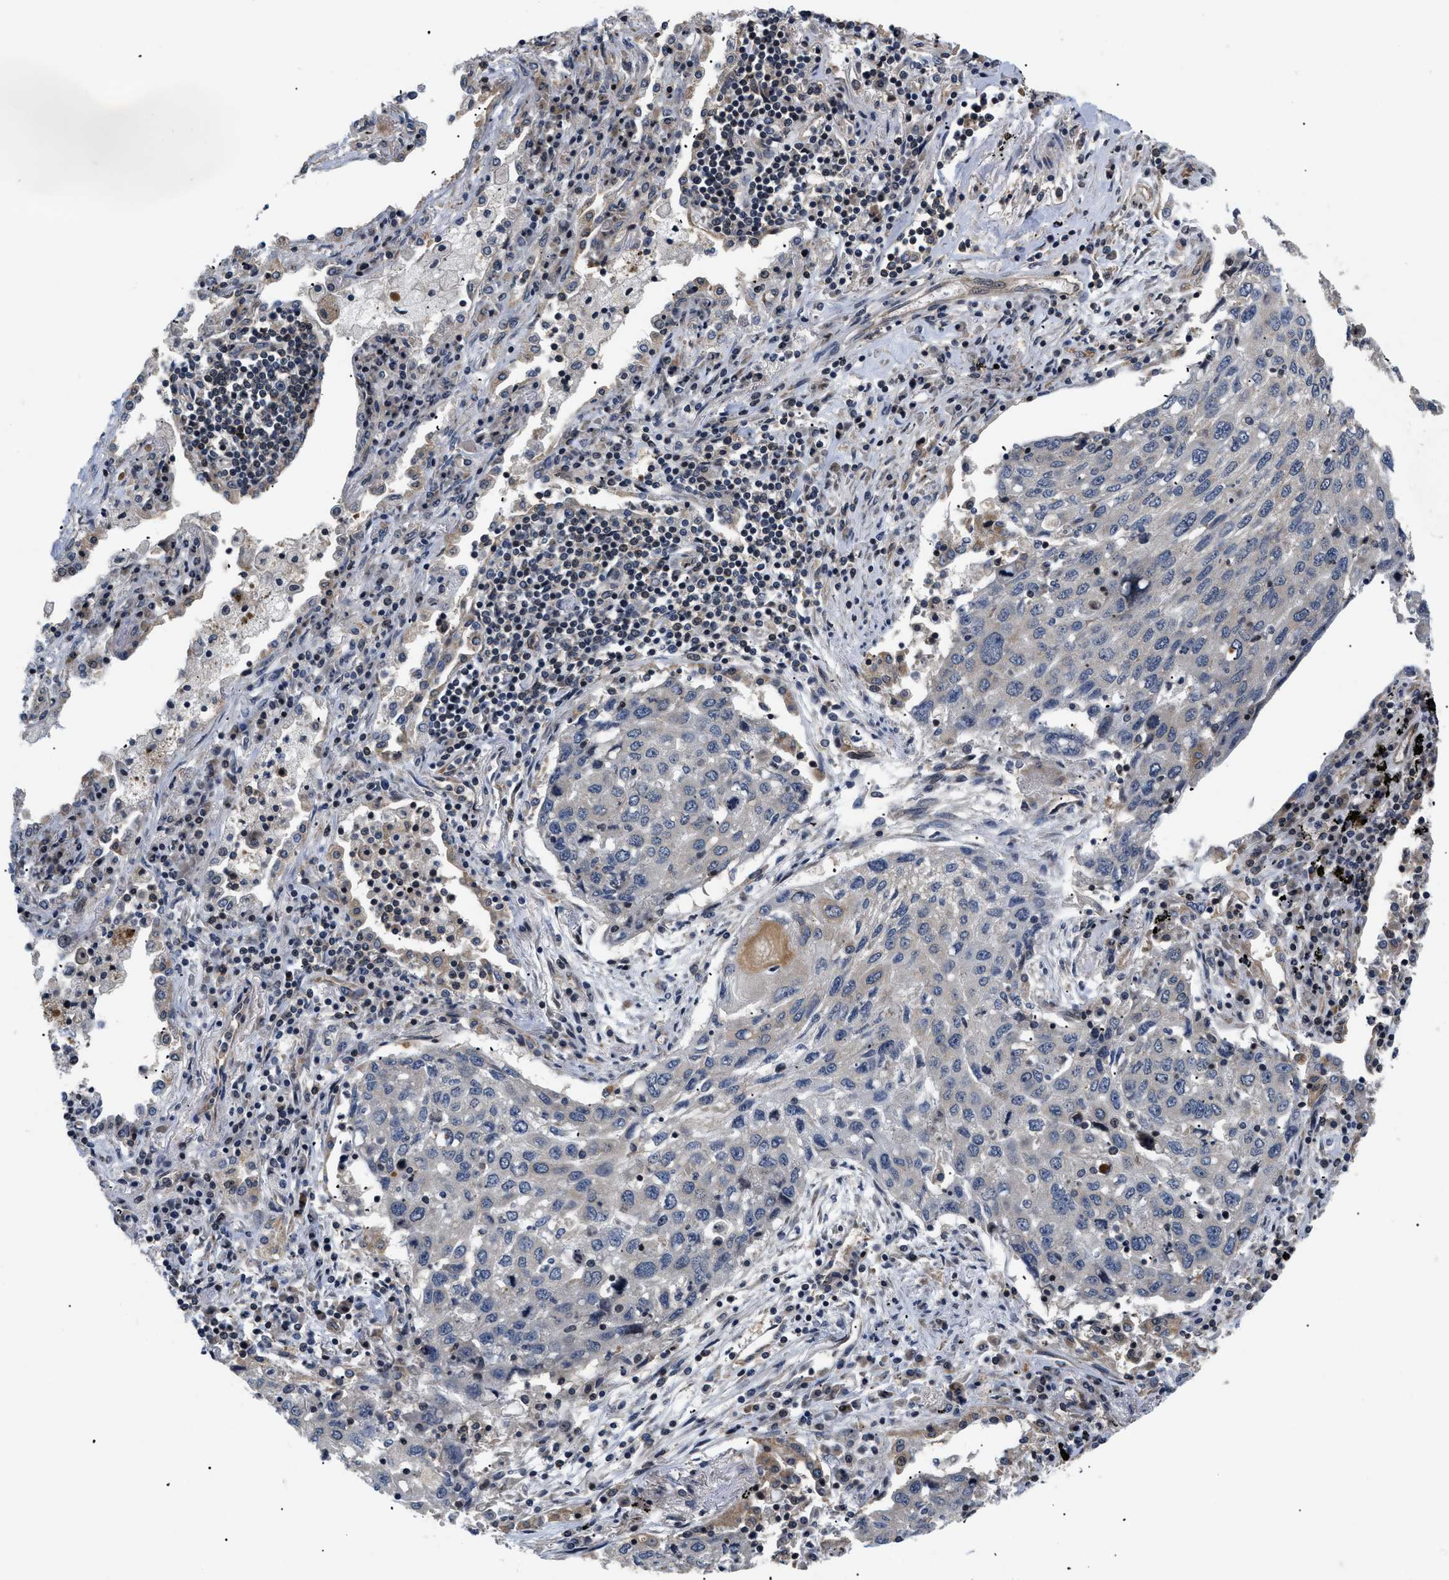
{"staining": {"intensity": "negative", "quantity": "none", "location": "none"}, "tissue": "lung cancer", "cell_type": "Tumor cells", "image_type": "cancer", "snomed": [{"axis": "morphology", "description": "Squamous cell carcinoma, NOS"}, {"axis": "topography", "description": "Lung"}], "caption": "A micrograph of lung cancer (squamous cell carcinoma) stained for a protein reveals no brown staining in tumor cells. The staining was performed using DAB (3,3'-diaminobenzidine) to visualize the protein expression in brown, while the nuclei were stained in blue with hematoxylin (Magnification: 20x).", "gene": "HMGCR", "patient": {"sex": "female", "age": 63}}